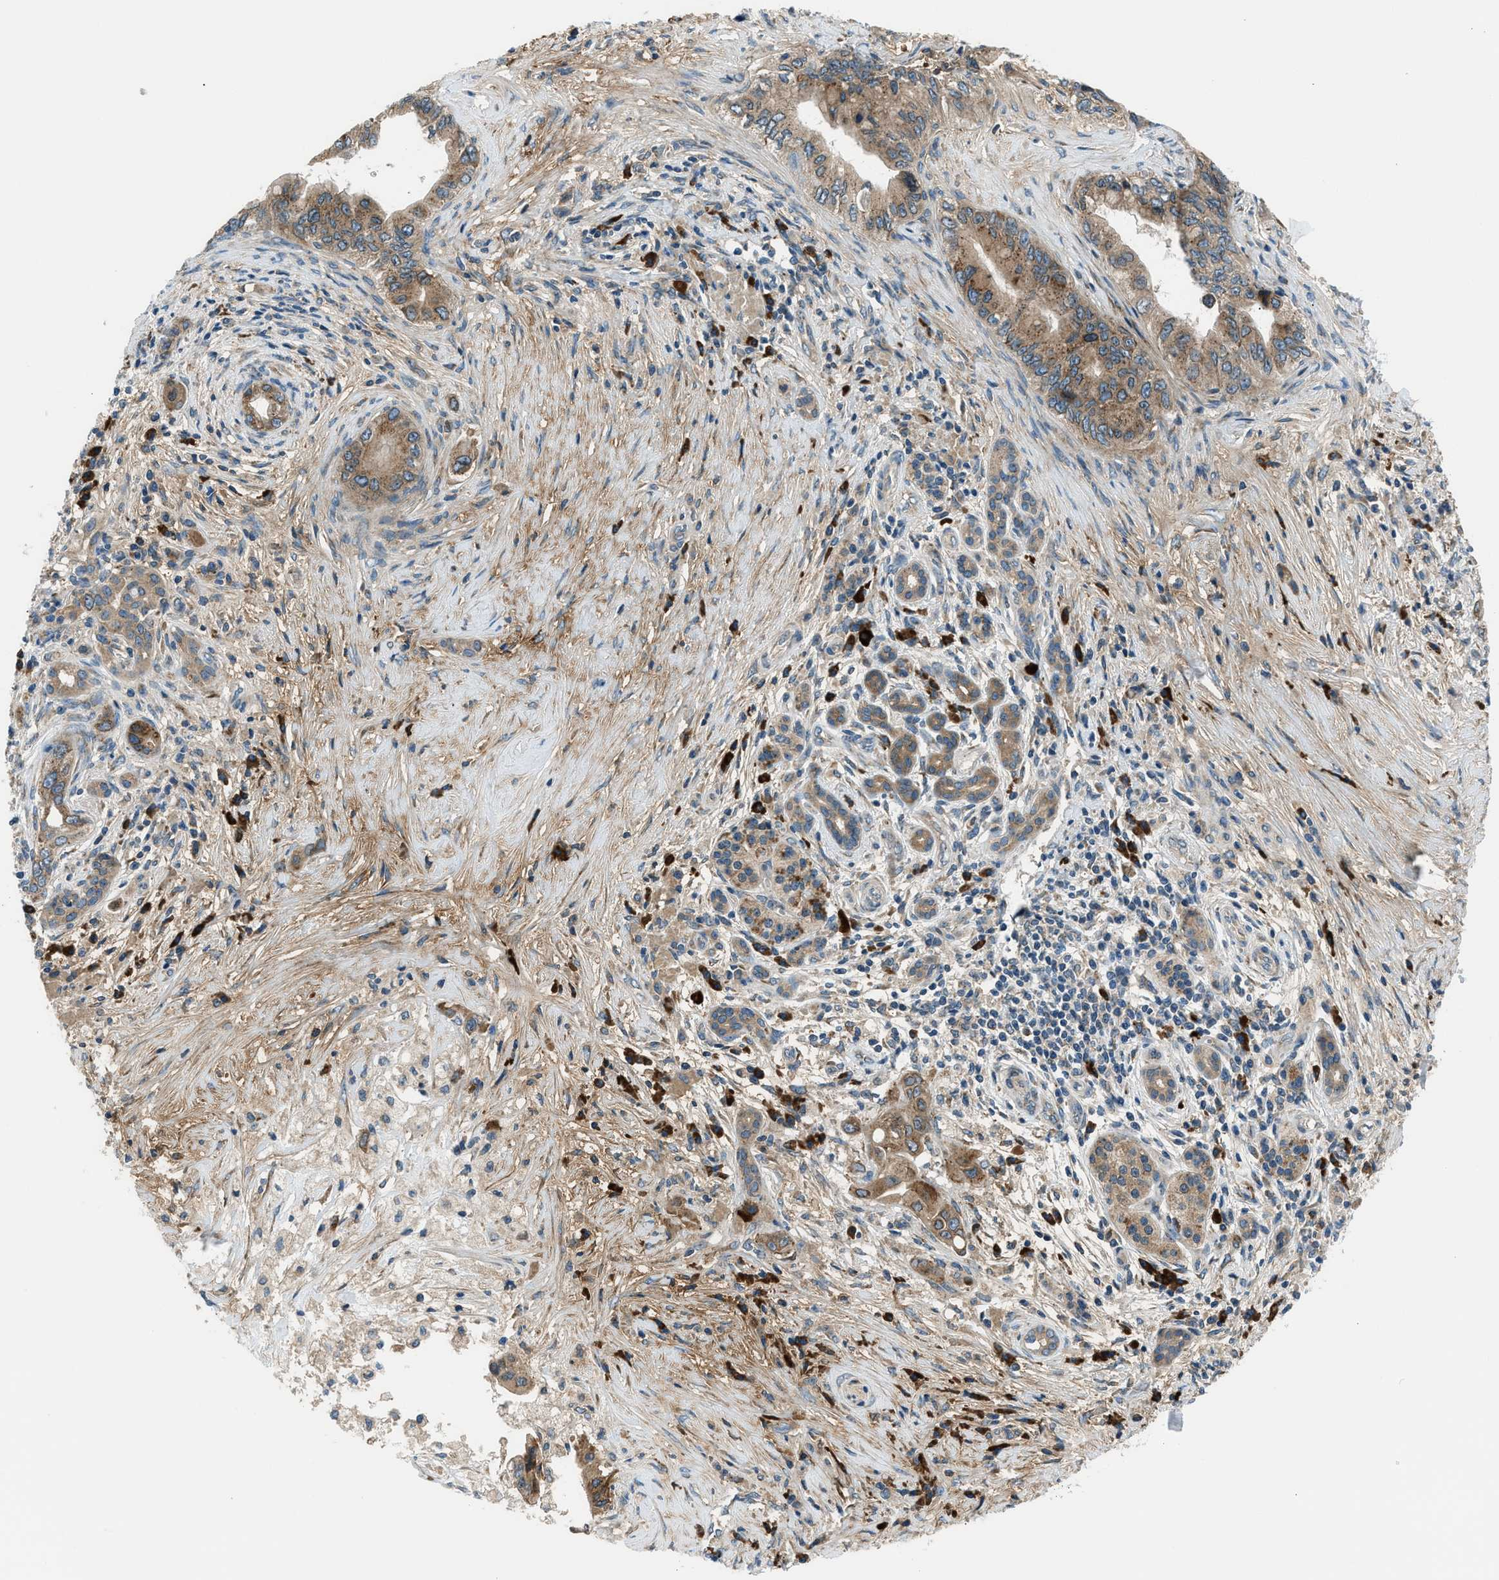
{"staining": {"intensity": "moderate", "quantity": ">75%", "location": "cytoplasmic/membranous"}, "tissue": "pancreatic cancer", "cell_type": "Tumor cells", "image_type": "cancer", "snomed": [{"axis": "morphology", "description": "Adenocarcinoma, NOS"}, {"axis": "topography", "description": "Pancreas"}], "caption": "The micrograph shows immunohistochemical staining of pancreatic adenocarcinoma. There is moderate cytoplasmic/membranous staining is appreciated in about >75% of tumor cells.", "gene": "EDARADD", "patient": {"sex": "female", "age": 73}}